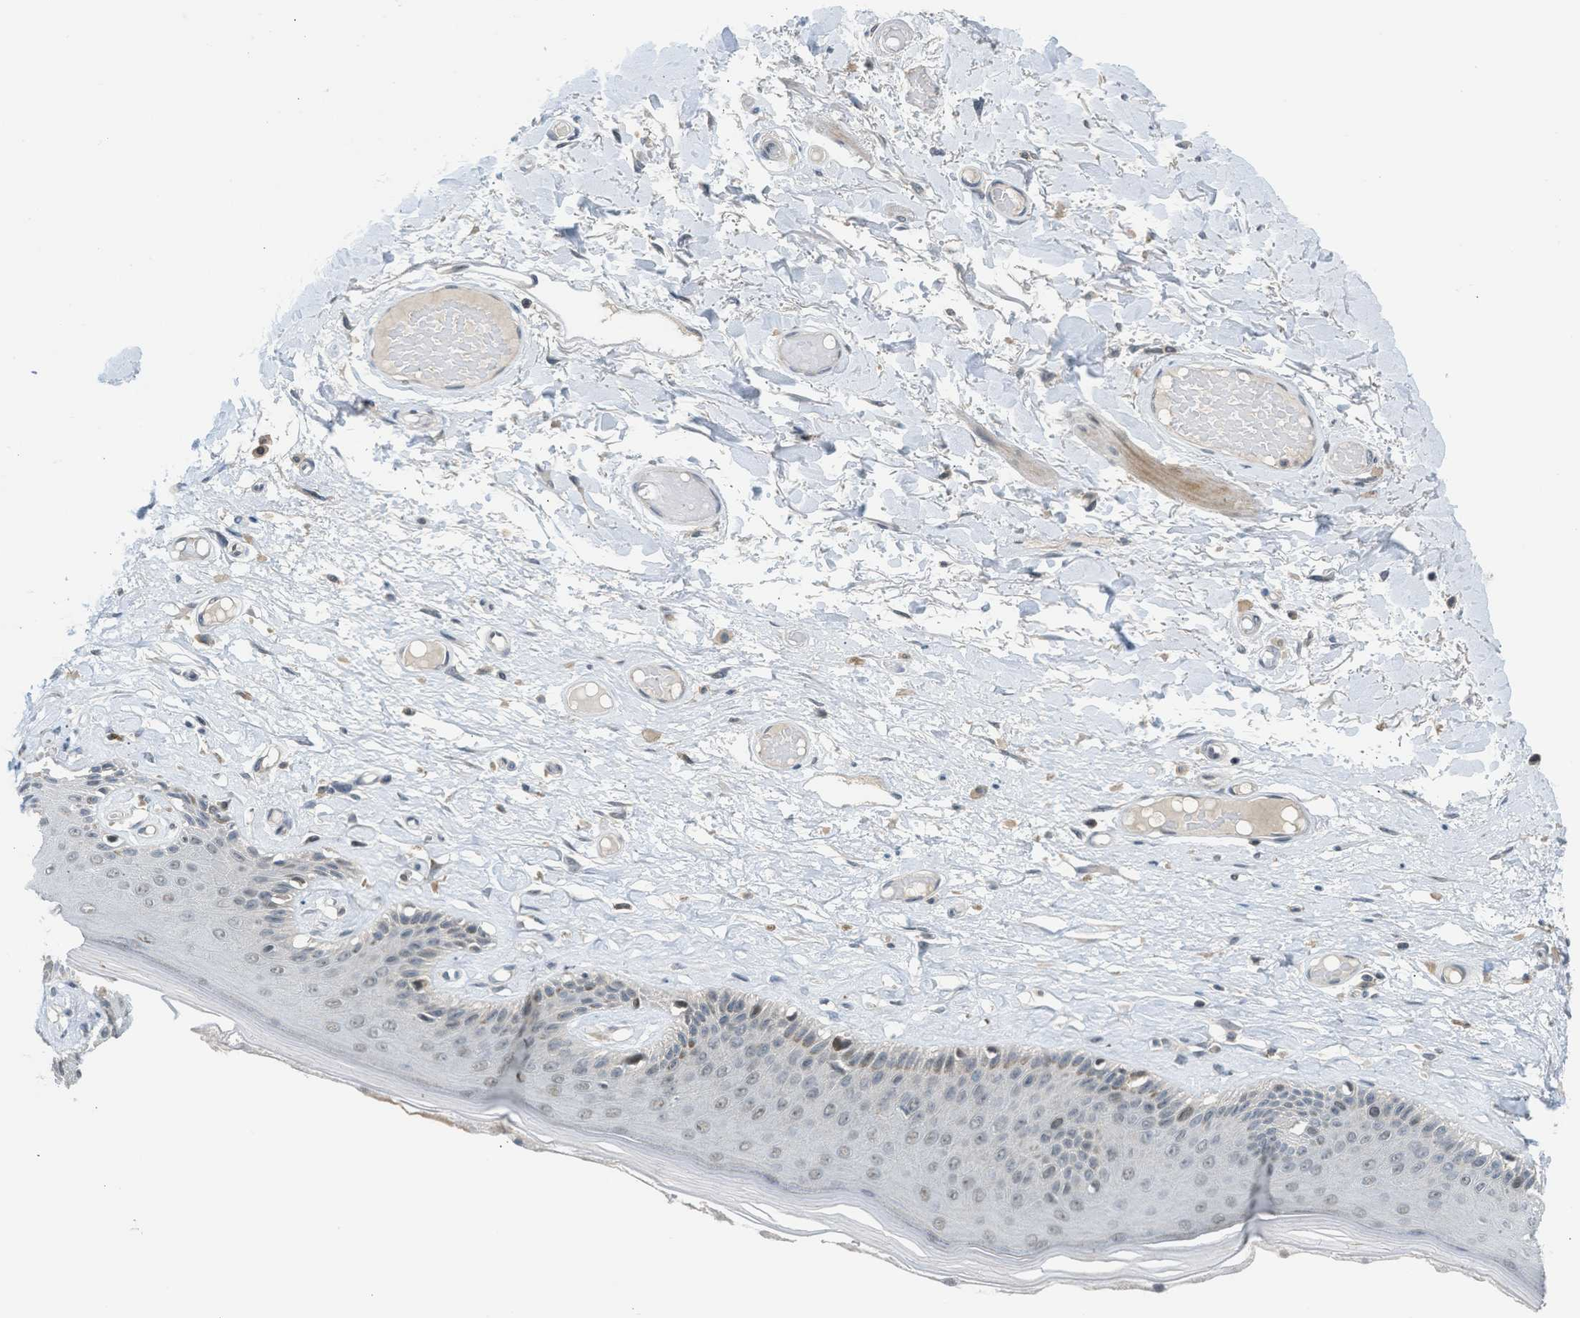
{"staining": {"intensity": "weak", "quantity": "25%-75%", "location": "cytoplasmic/membranous,nuclear"}, "tissue": "skin", "cell_type": "Epidermal cells", "image_type": "normal", "snomed": [{"axis": "morphology", "description": "Normal tissue, NOS"}, {"axis": "topography", "description": "Vulva"}], "caption": "Immunohistochemistry (DAB) staining of unremarkable human skin exhibits weak cytoplasmic/membranous,nuclear protein expression in approximately 25%-75% of epidermal cells. The staining is performed using DAB (3,3'-diaminobenzidine) brown chromogen to label protein expression. The nuclei are counter-stained blue using hematoxylin.", "gene": "TTBK2", "patient": {"sex": "female", "age": 73}}